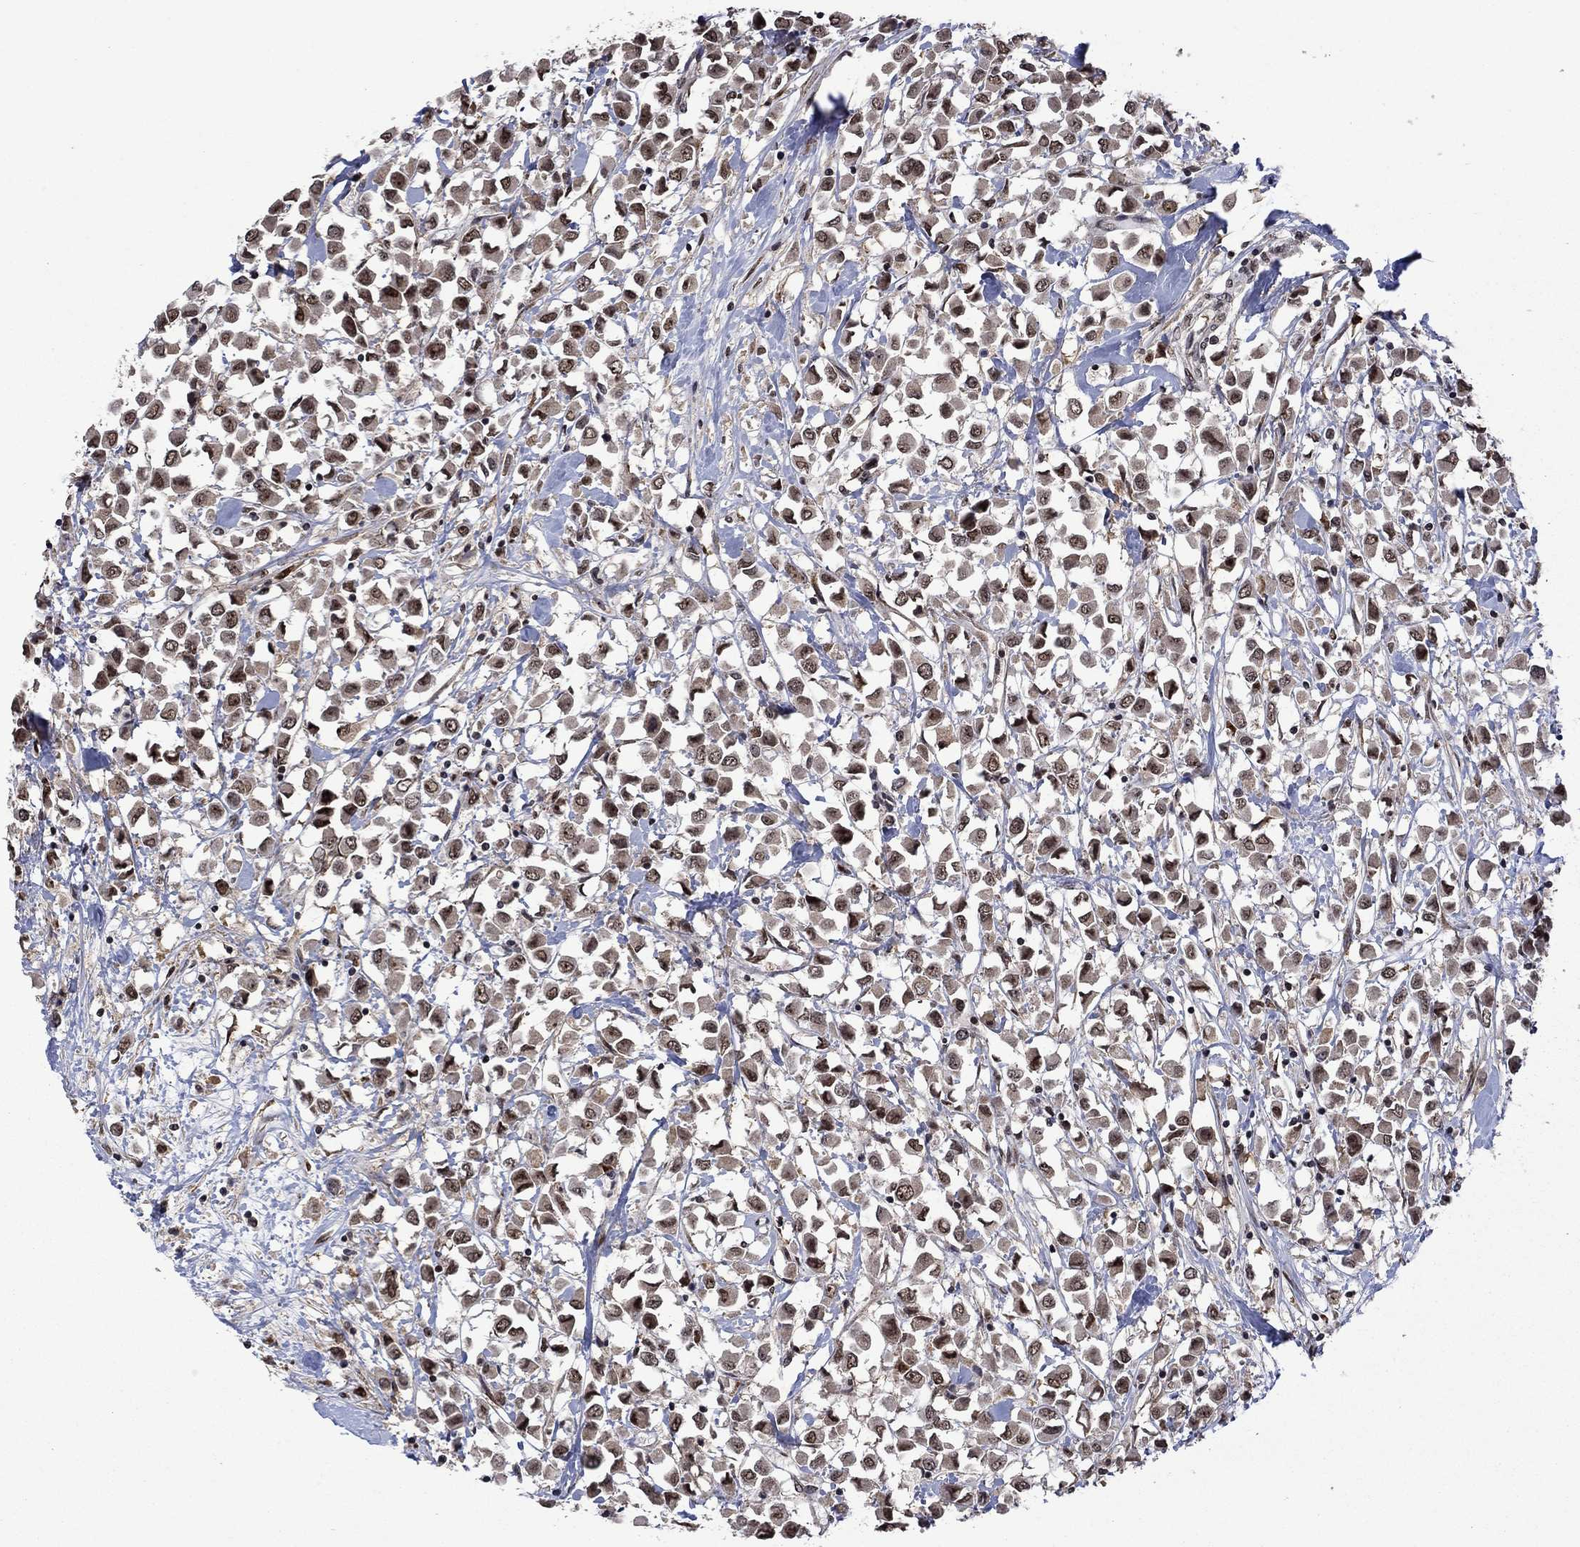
{"staining": {"intensity": "moderate", "quantity": "25%-75%", "location": "nuclear"}, "tissue": "breast cancer", "cell_type": "Tumor cells", "image_type": "cancer", "snomed": [{"axis": "morphology", "description": "Duct carcinoma"}, {"axis": "topography", "description": "Breast"}], "caption": "Protein analysis of breast cancer (infiltrating ductal carcinoma) tissue shows moderate nuclear expression in approximately 25%-75% of tumor cells.", "gene": "FBL", "patient": {"sex": "female", "age": 61}}